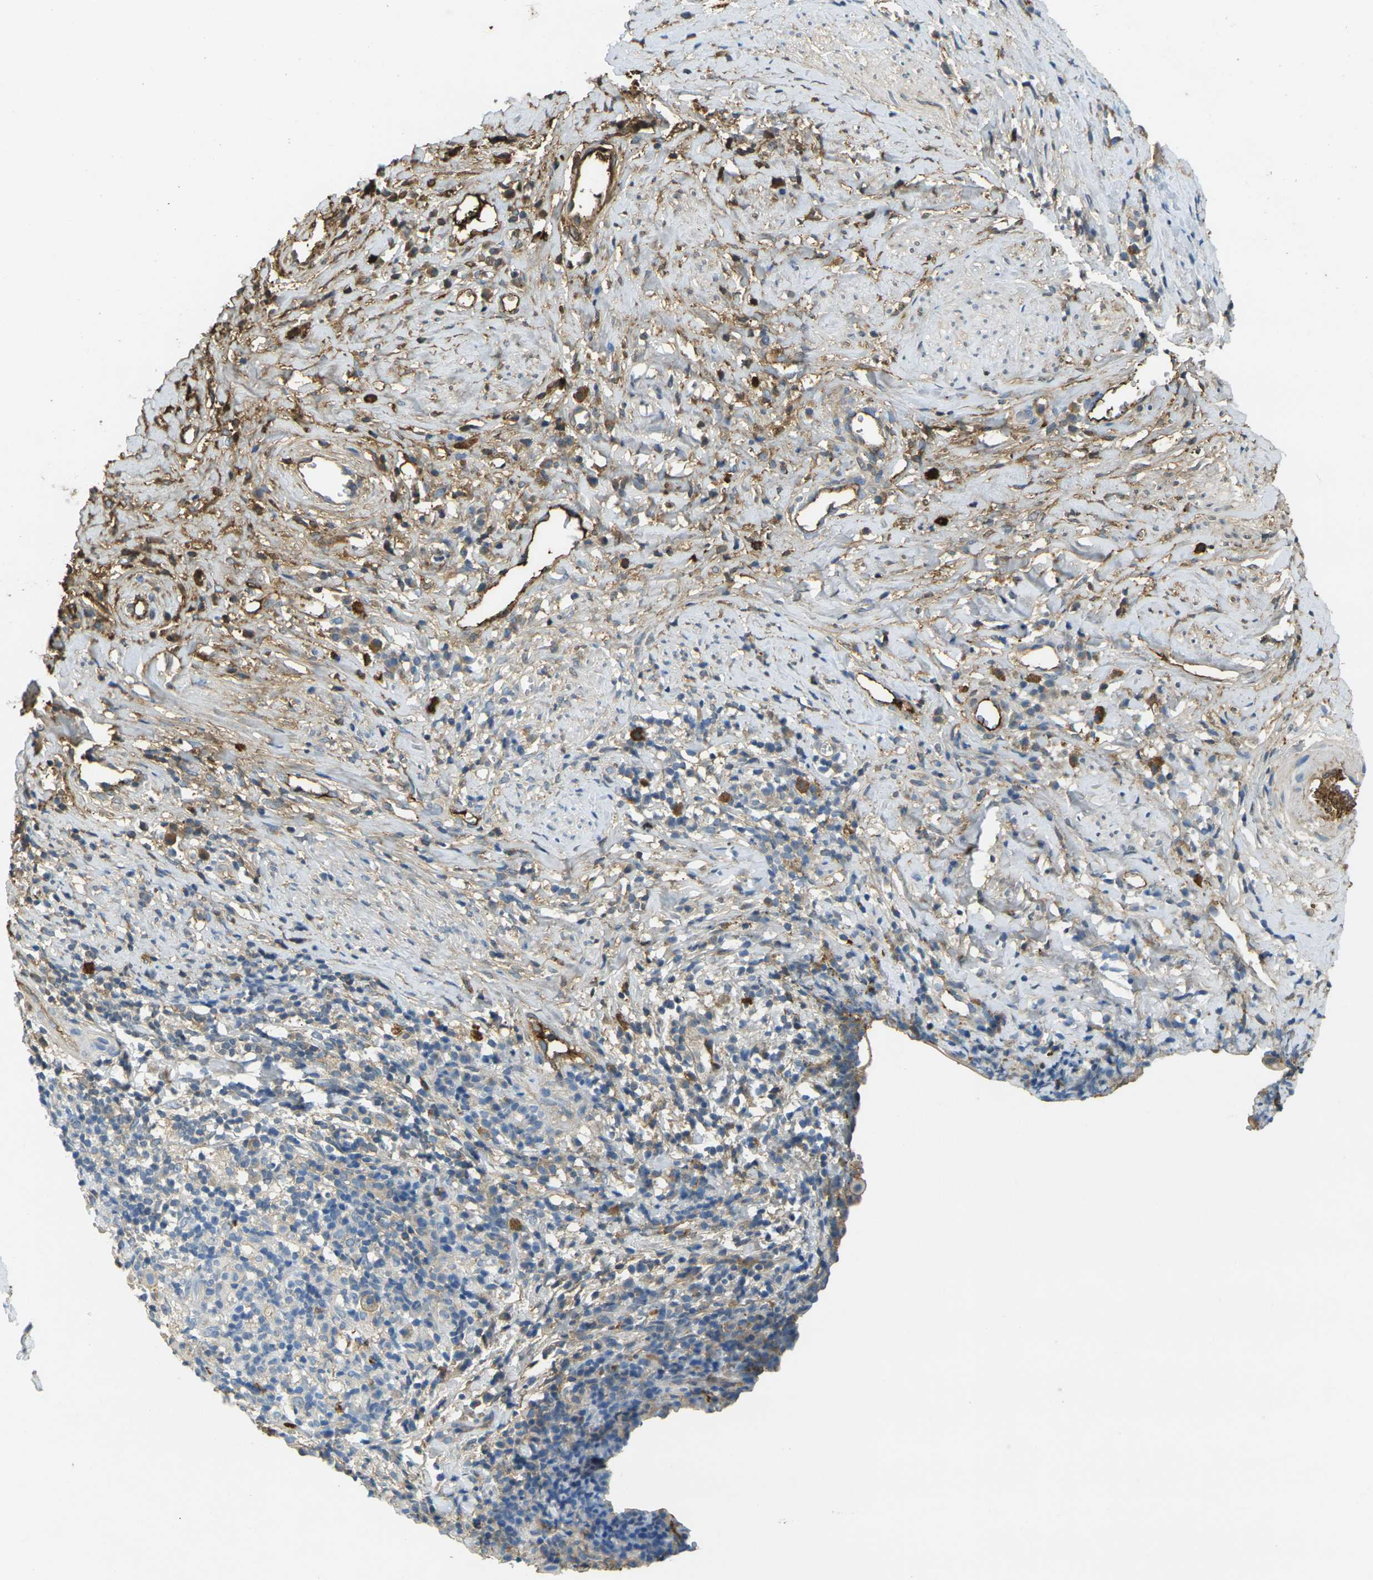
{"staining": {"intensity": "negative", "quantity": "none", "location": "none"}, "tissue": "cervical cancer", "cell_type": "Tumor cells", "image_type": "cancer", "snomed": [{"axis": "morphology", "description": "Squamous cell carcinoma, NOS"}, {"axis": "topography", "description": "Cervix"}], "caption": "This is an immunohistochemistry micrograph of human cervical cancer (squamous cell carcinoma). There is no positivity in tumor cells.", "gene": "PLCD1", "patient": {"sex": "female", "age": 40}}